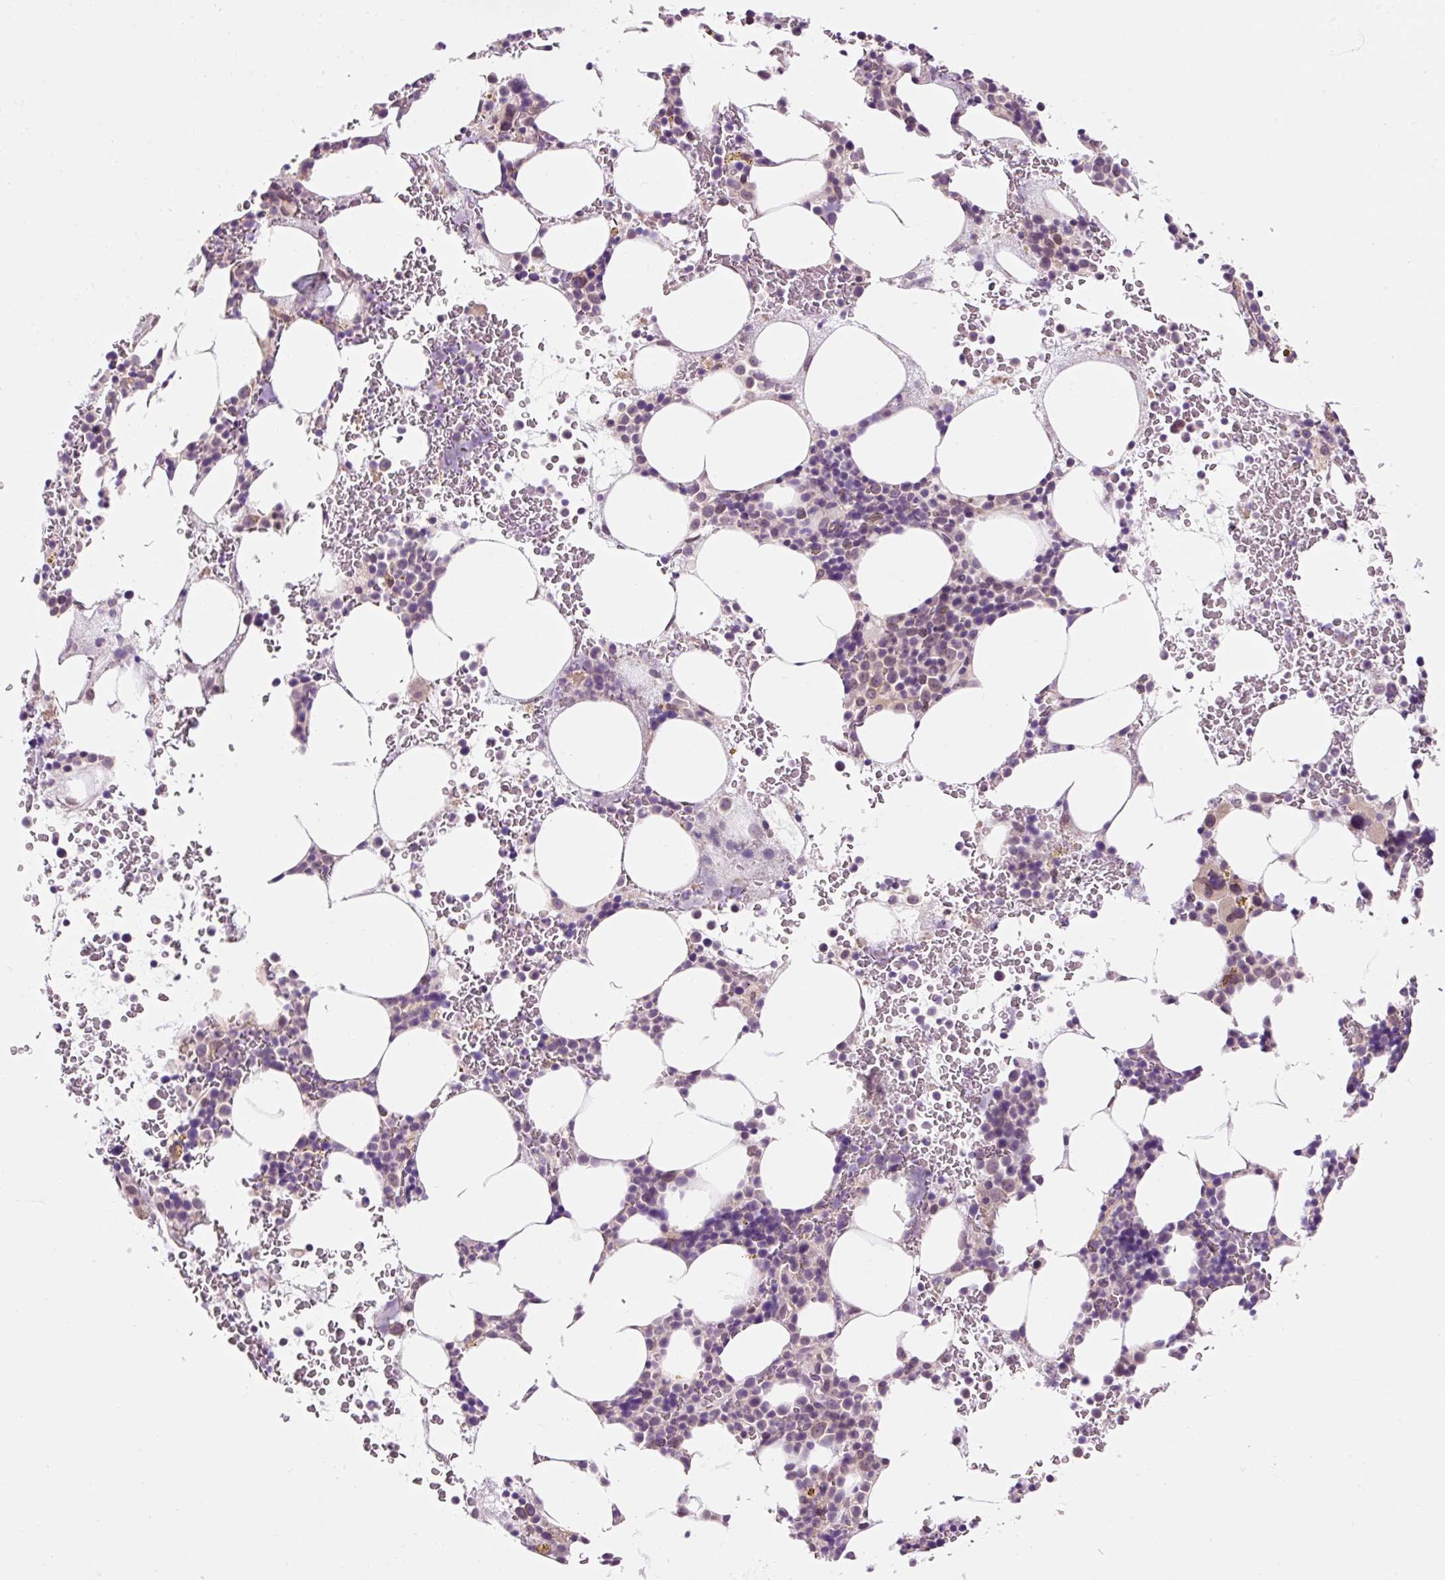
{"staining": {"intensity": "moderate", "quantity": "<25%", "location": "cytoplasmic/membranous,nuclear"}, "tissue": "bone marrow", "cell_type": "Hematopoietic cells", "image_type": "normal", "snomed": [{"axis": "morphology", "description": "Normal tissue, NOS"}, {"axis": "topography", "description": "Bone marrow"}], "caption": "Protein analysis of unremarkable bone marrow shows moderate cytoplasmic/membranous,nuclear expression in approximately <25% of hematopoietic cells.", "gene": "ZNF610", "patient": {"sex": "male", "age": 62}}